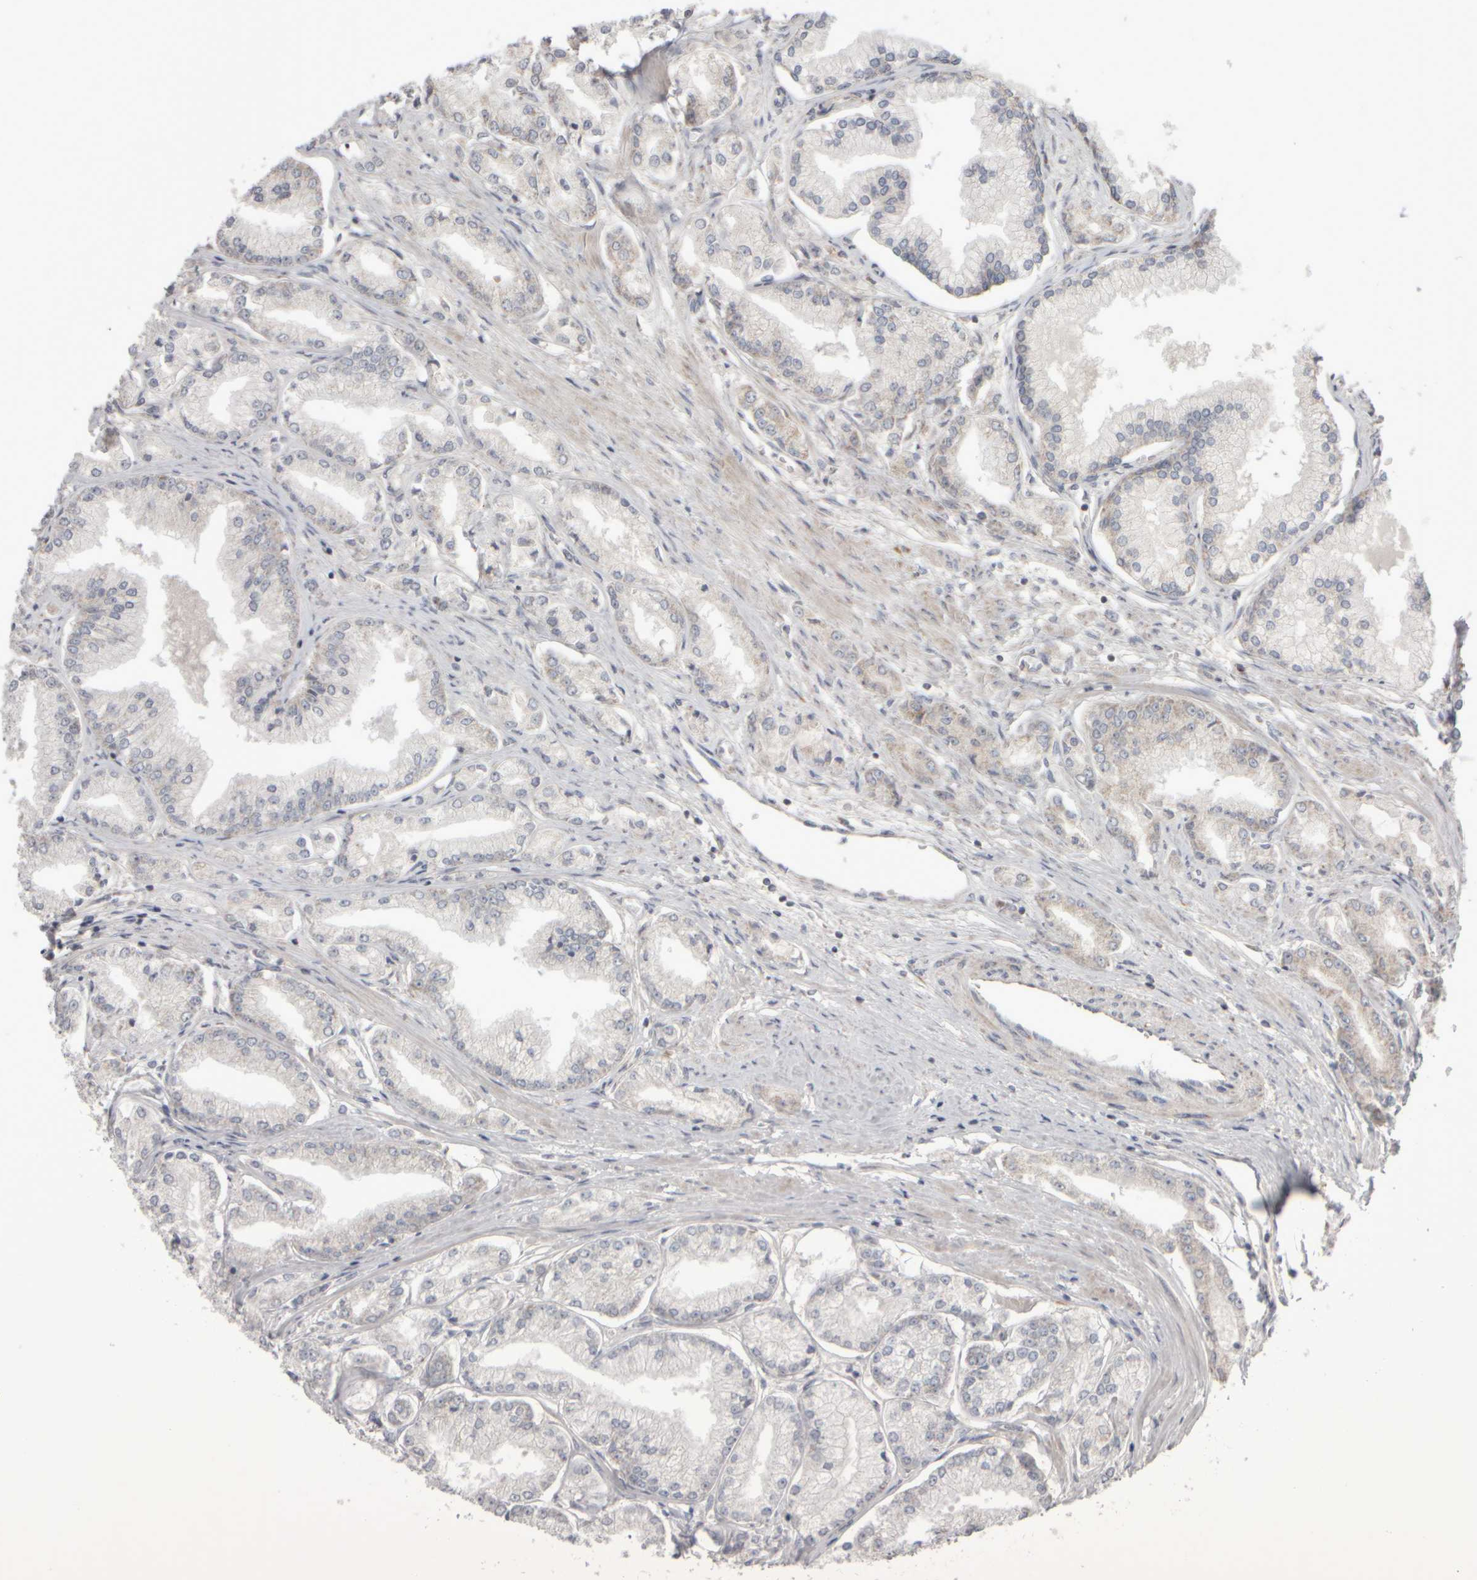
{"staining": {"intensity": "negative", "quantity": "none", "location": "none"}, "tissue": "prostate cancer", "cell_type": "Tumor cells", "image_type": "cancer", "snomed": [{"axis": "morphology", "description": "Adenocarcinoma, Low grade"}, {"axis": "topography", "description": "Prostate"}], "caption": "IHC micrograph of human low-grade adenocarcinoma (prostate) stained for a protein (brown), which reveals no staining in tumor cells.", "gene": "SCO1", "patient": {"sex": "male", "age": 52}}